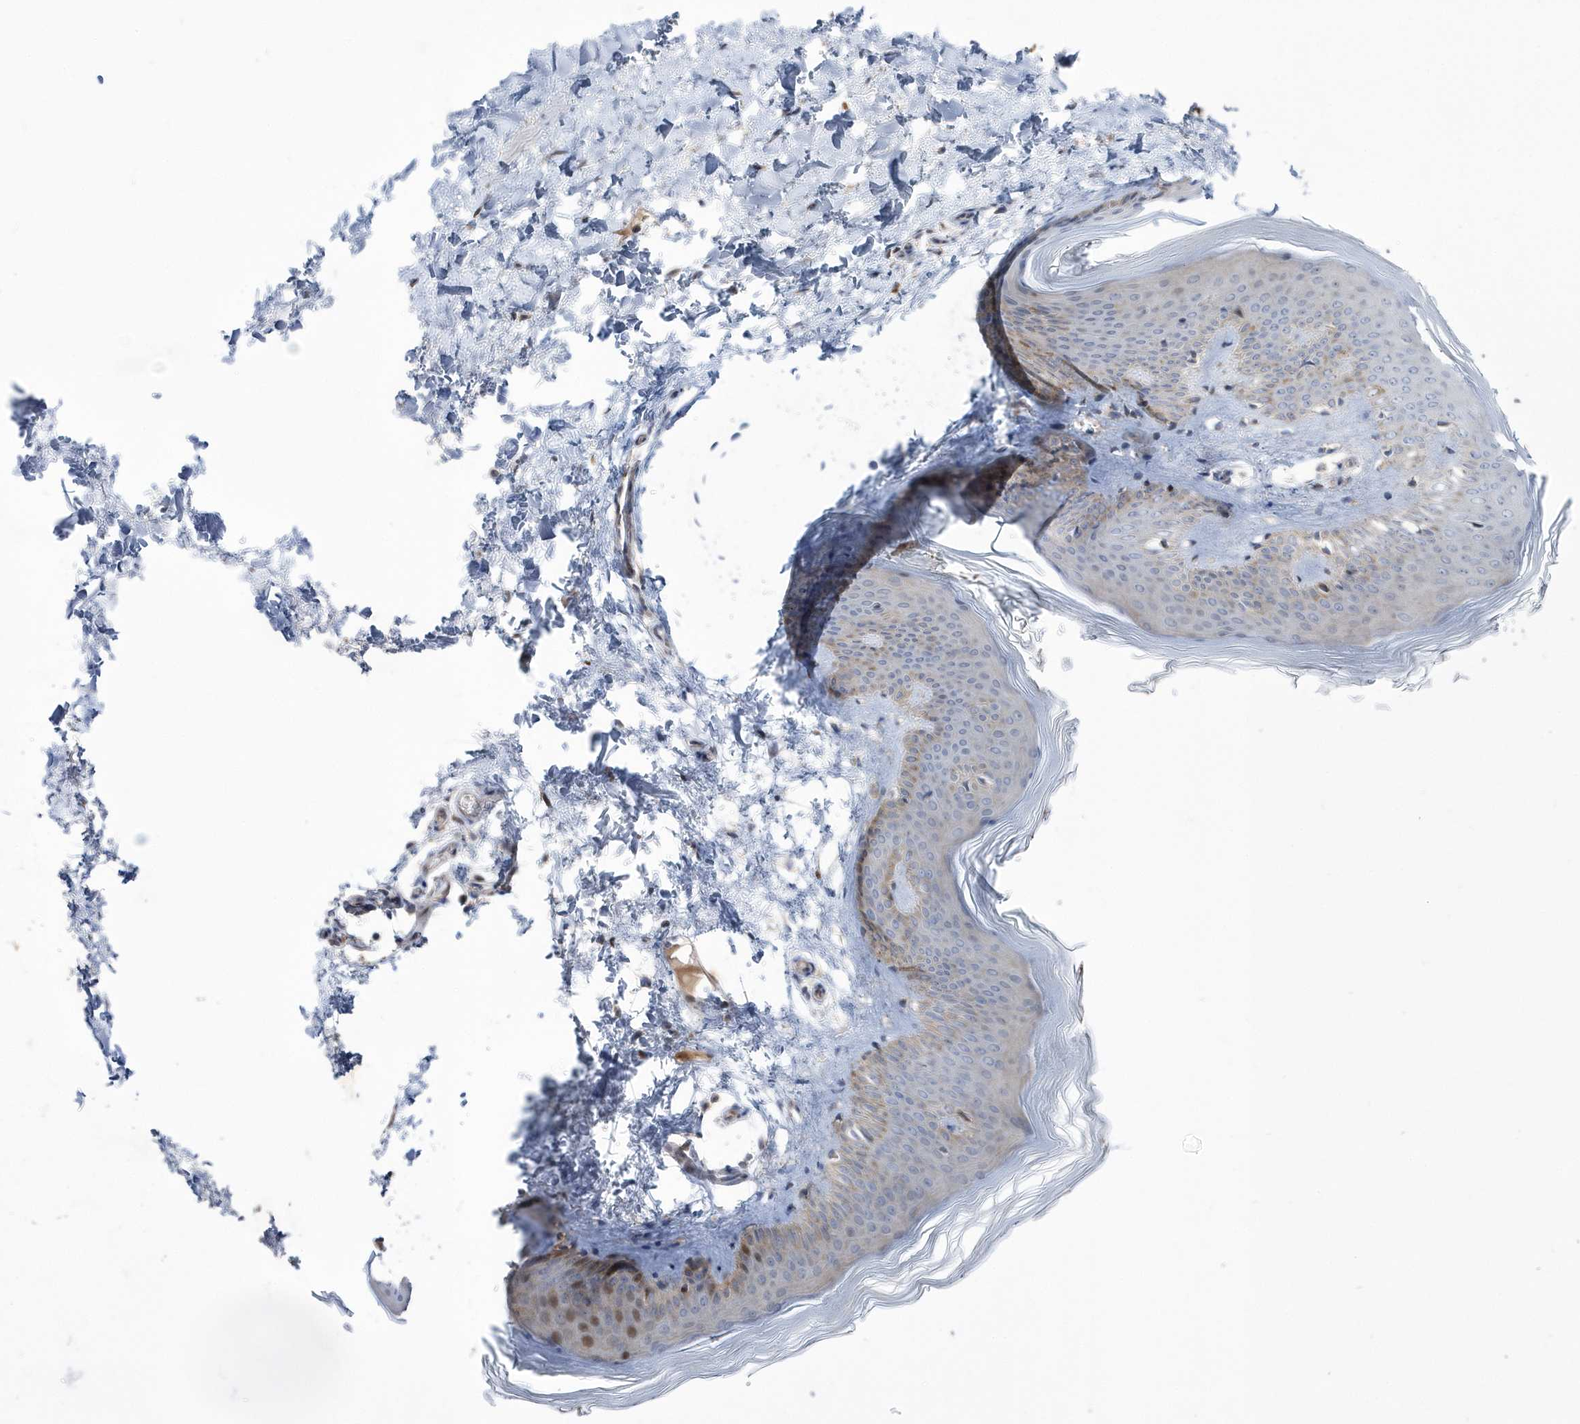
{"staining": {"intensity": "negative", "quantity": "none", "location": "none"}, "tissue": "skin", "cell_type": "Fibroblasts", "image_type": "normal", "snomed": [{"axis": "morphology", "description": "Normal tissue, NOS"}, {"axis": "topography", "description": "Skin"}], "caption": "Immunohistochemistry (IHC) photomicrograph of benign skin: skin stained with DAB (3,3'-diaminobenzidine) shows no significant protein positivity in fibroblasts. The staining was performed using DAB (3,3'-diaminobenzidine) to visualize the protein expression in brown, while the nuclei were stained in blue with hematoxylin (Magnification: 20x).", "gene": "DSPP", "patient": {"sex": "female", "age": 27}}